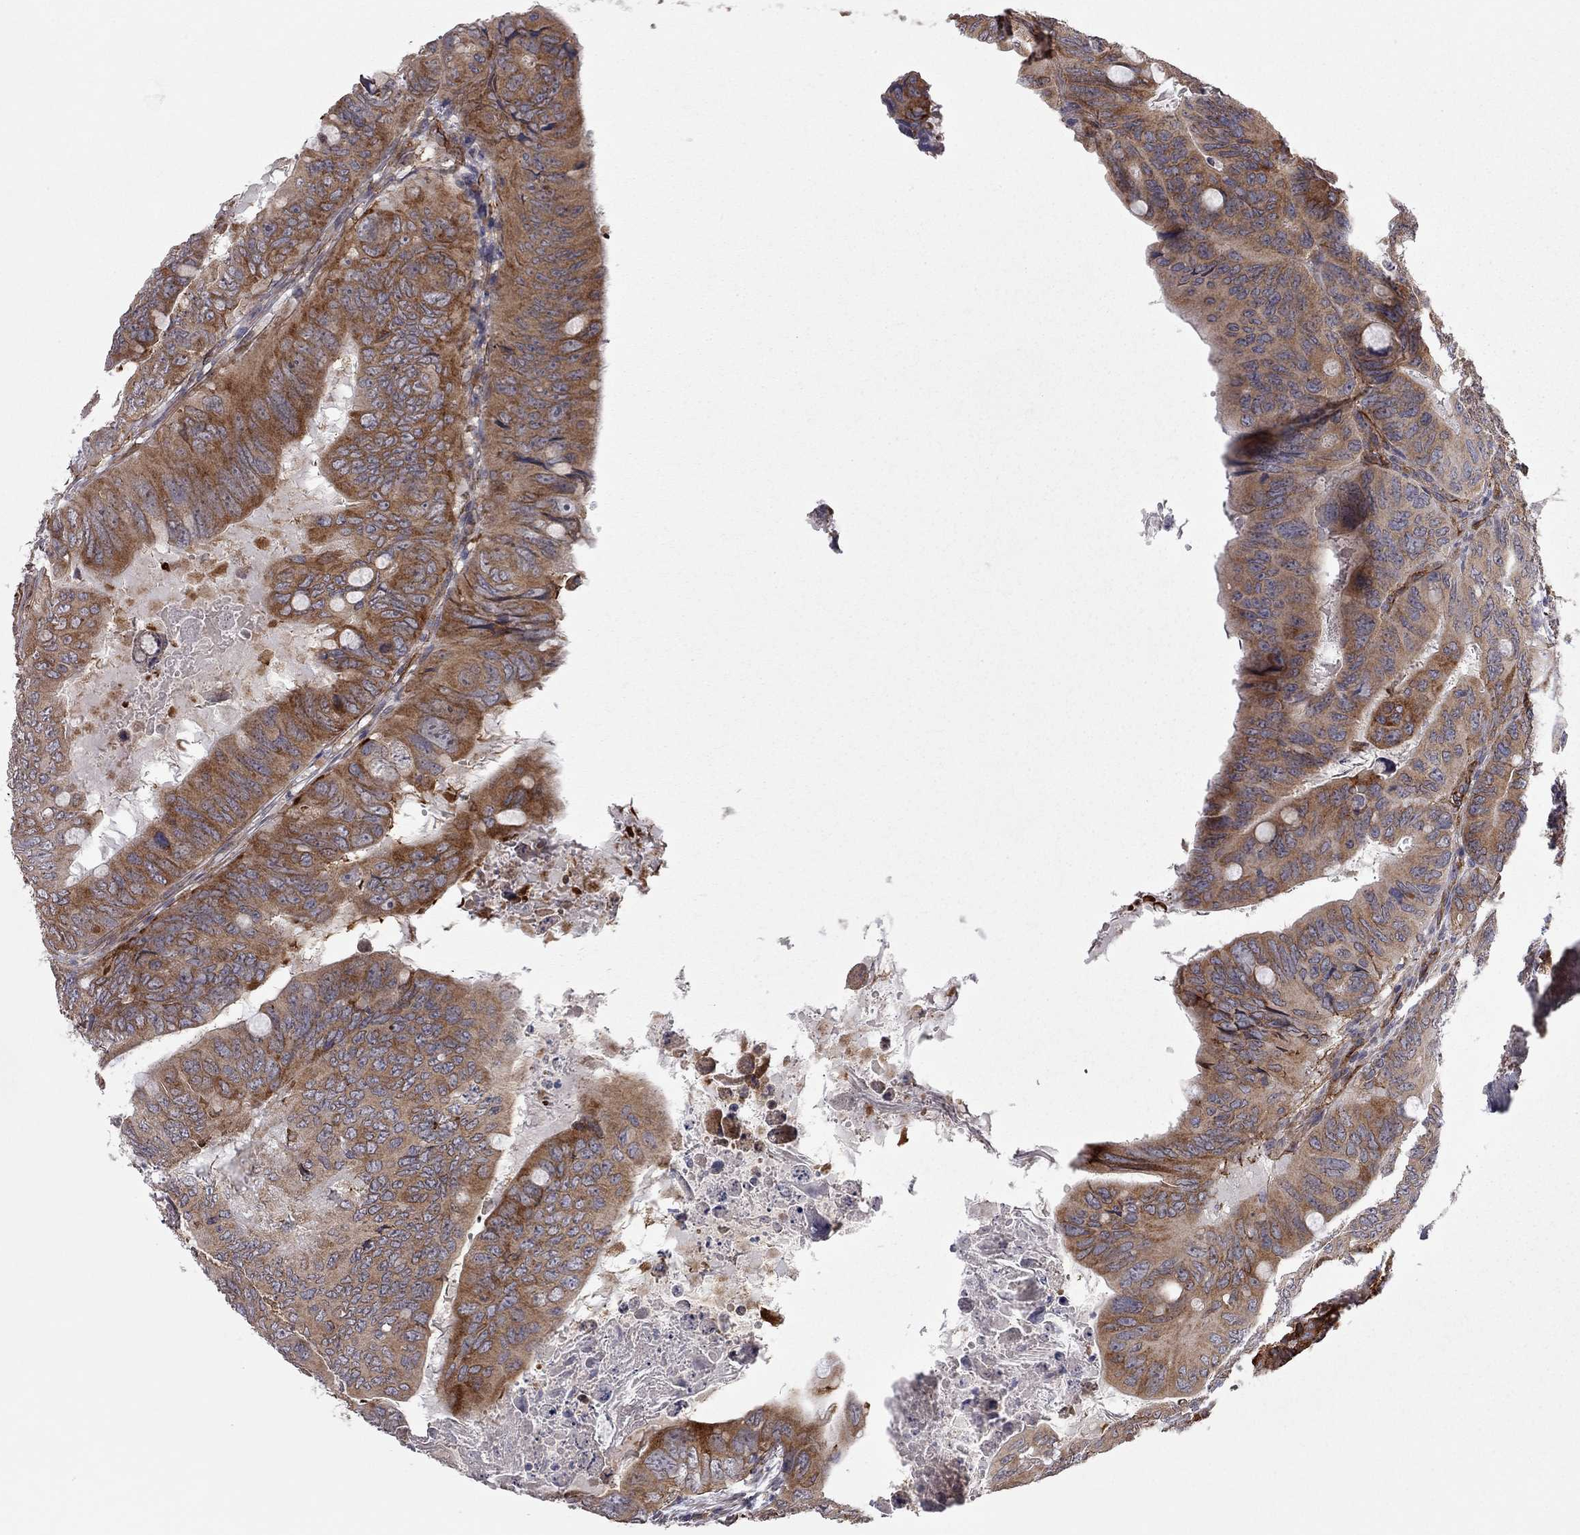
{"staining": {"intensity": "strong", "quantity": "25%-75%", "location": "cytoplasmic/membranous"}, "tissue": "colorectal cancer", "cell_type": "Tumor cells", "image_type": "cancer", "snomed": [{"axis": "morphology", "description": "Adenocarcinoma, NOS"}, {"axis": "topography", "description": "Colon"}], "caption": "Immunohistochemistry staining of colorectal cancer (adenocarcinoma), which shows high levels of strong cytoplasmic/membranous positivity in about 25%-75% of tumor cells indicating strong cytoplasmic/membranous protein expression. The staining was performed using DAB (brown) for protein detection and nuclei were counterstained in hematoxylin (blue).", "gene": "EXOC3L2", "patient": {"sex": "male", "age": 79}}